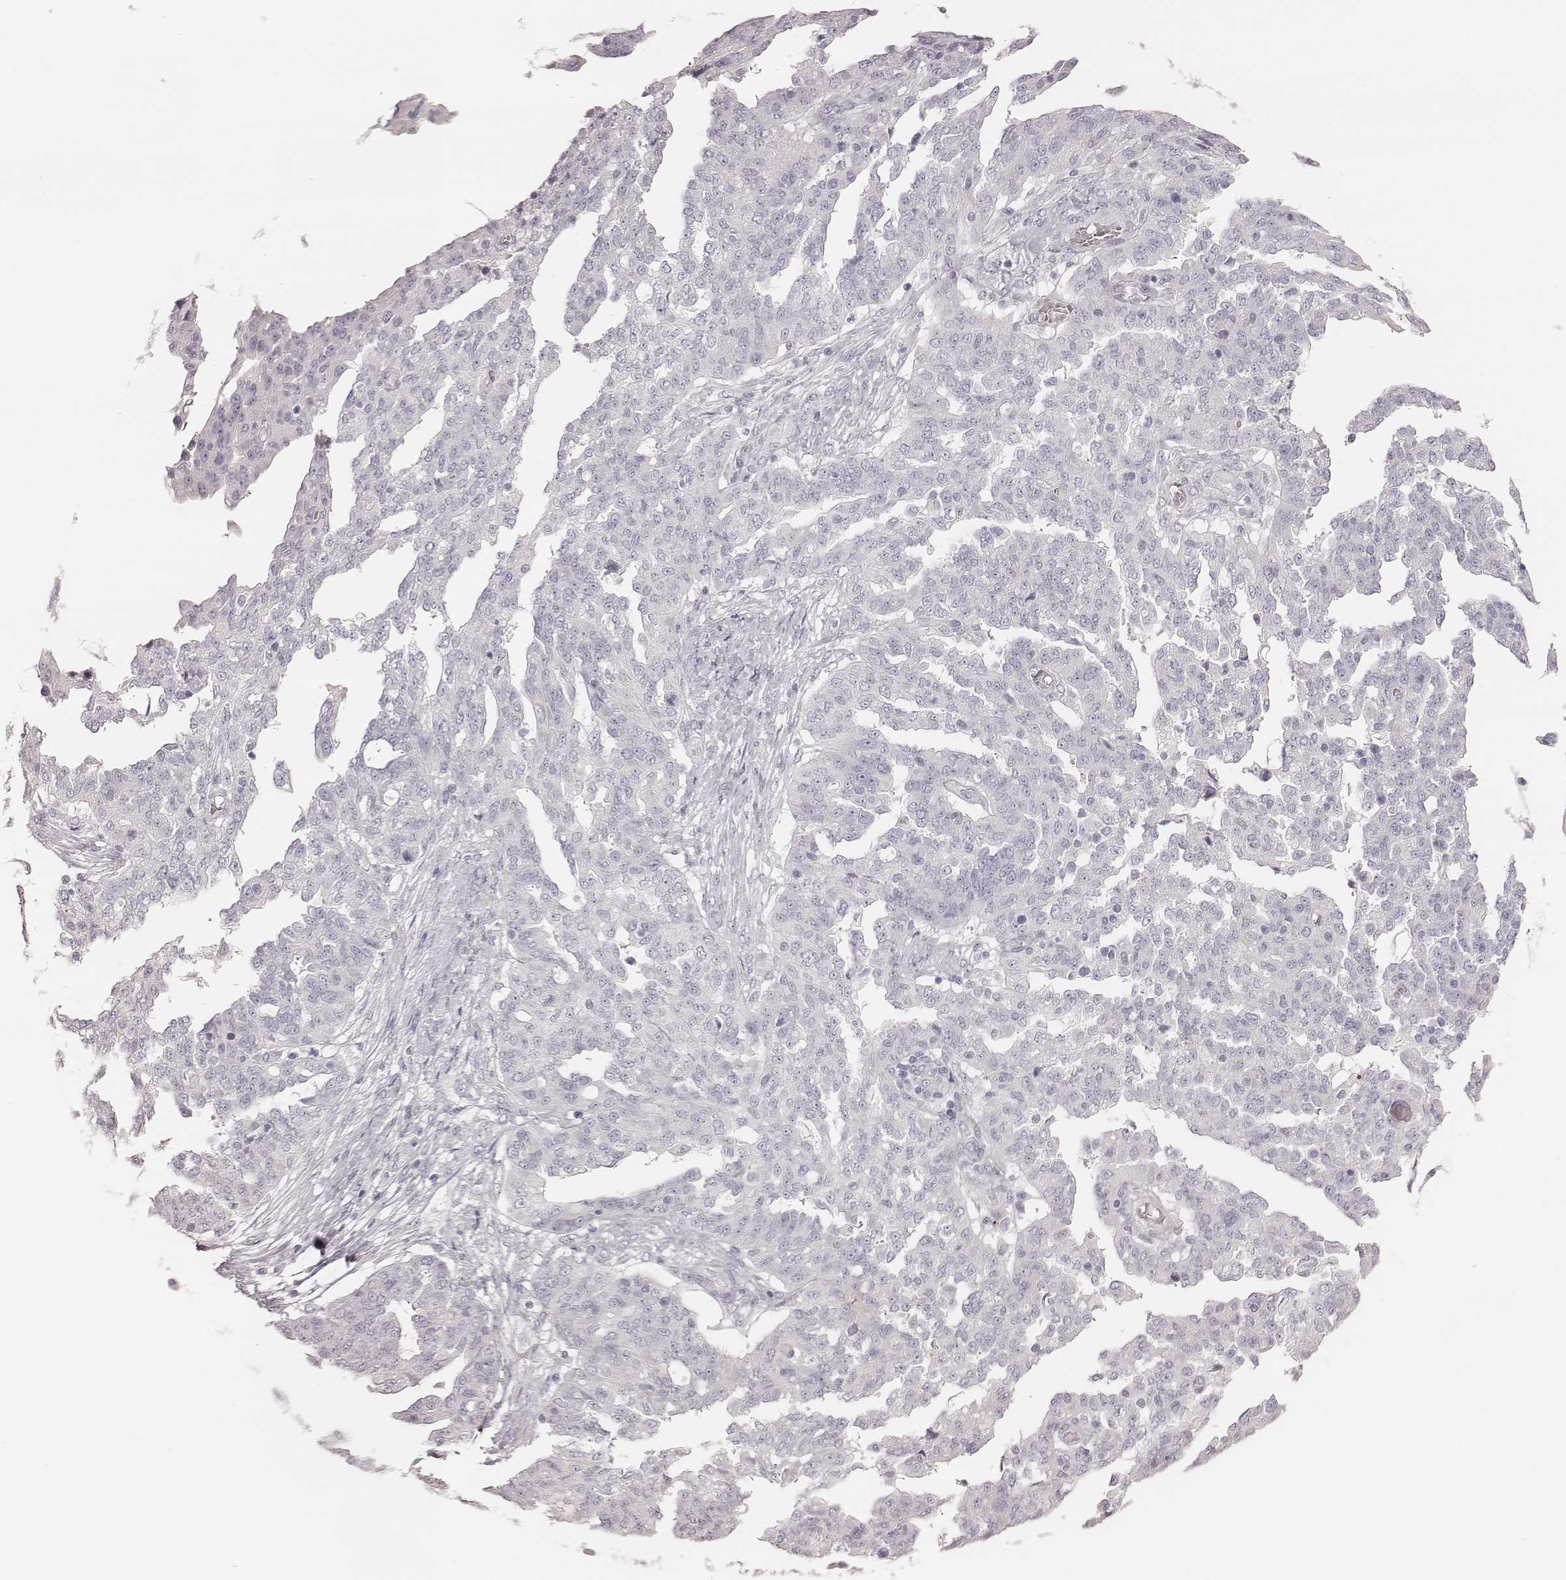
{"staining": {"intensity": "negative", "quantity": "none", "location": "none"}, "tissue": "ovarian cancer", "cell_type": "Tumor cells", "image_type": "cancer", "snomed": [{"axis": "morphology", "description": "Cystadenocarcinoma, serous, NOS"}, {"axis": "topography", "description": "Ovary"}], "caption": "Immunohistochemical staining of human ovarian cancer reveals no significant expression in tumor cells.", "gene": "ZP4", "patient": {"sex": "female", "age": 67}}